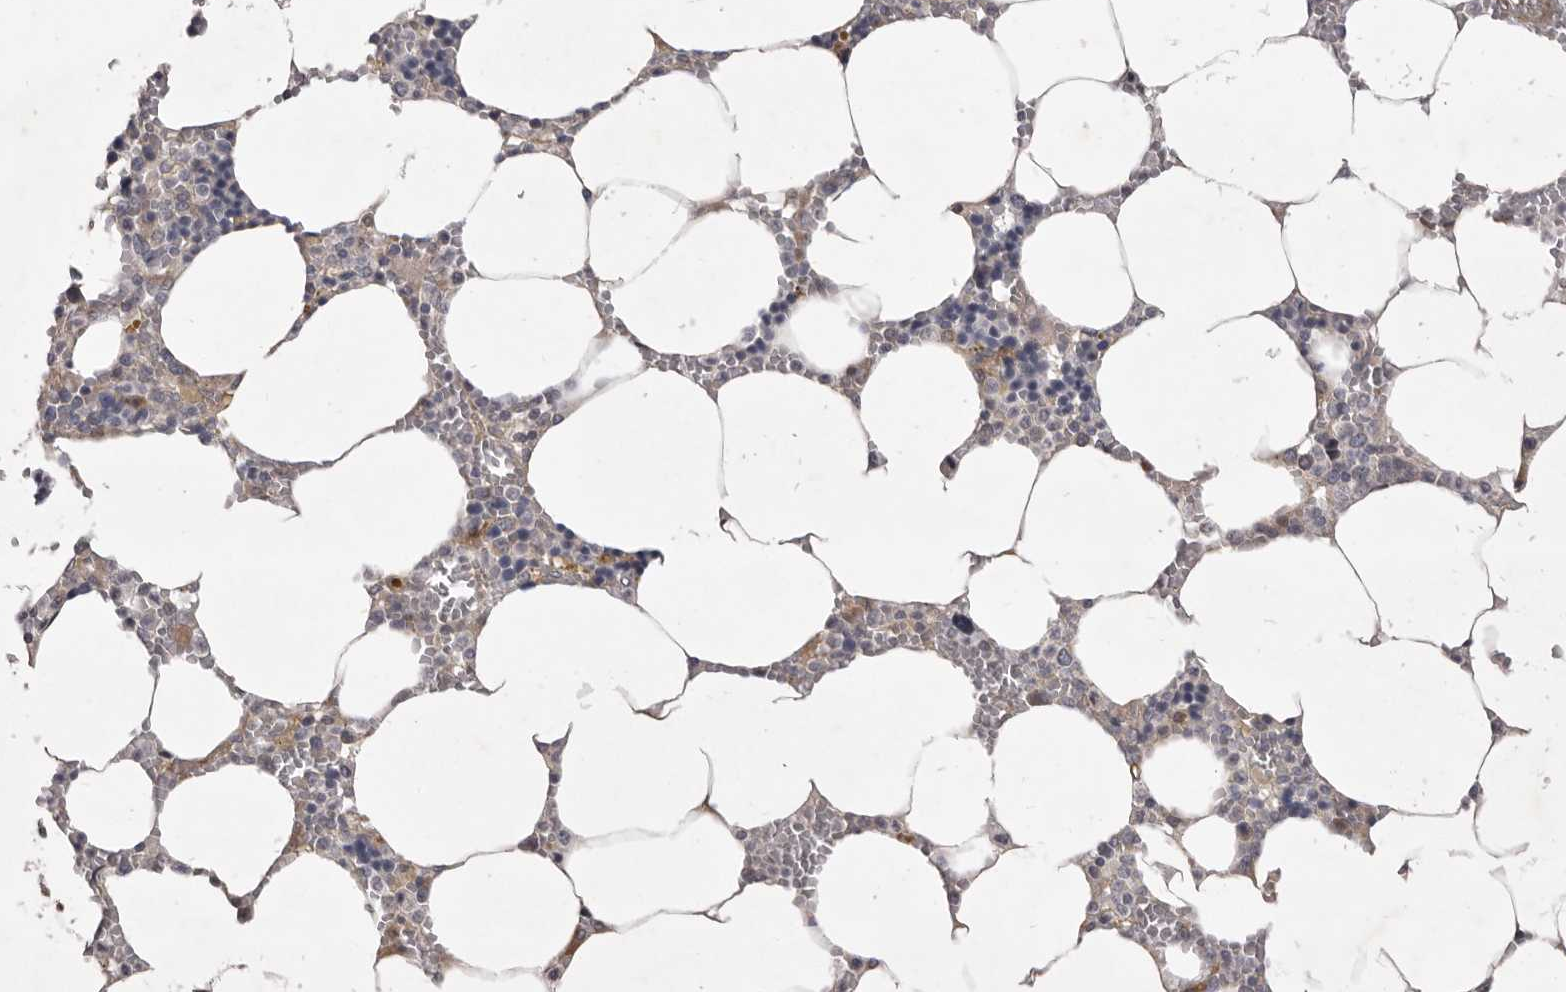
{"staining": {"intensity": "moderate", "quantity": "<25%", "location": "cytoplasmic/membranous"}, "tissue": "bone marrow", "cell_type": "Hematopoietic cells", "image_type": "normal", "snomed": [{"axis": "morphology", "description": "Normal tissue, NOS"}, {"axis": "topography", "description": "Bone marrow"}], "caption": "Bone marrow stained for a protein (brown) exhibits moderate cytoplasmic/membranous positive positivity in approximately <25% of hematopoietic cells.", "gene": "TBC1D8B", "patient": {"sex": "male", "age": 70}}